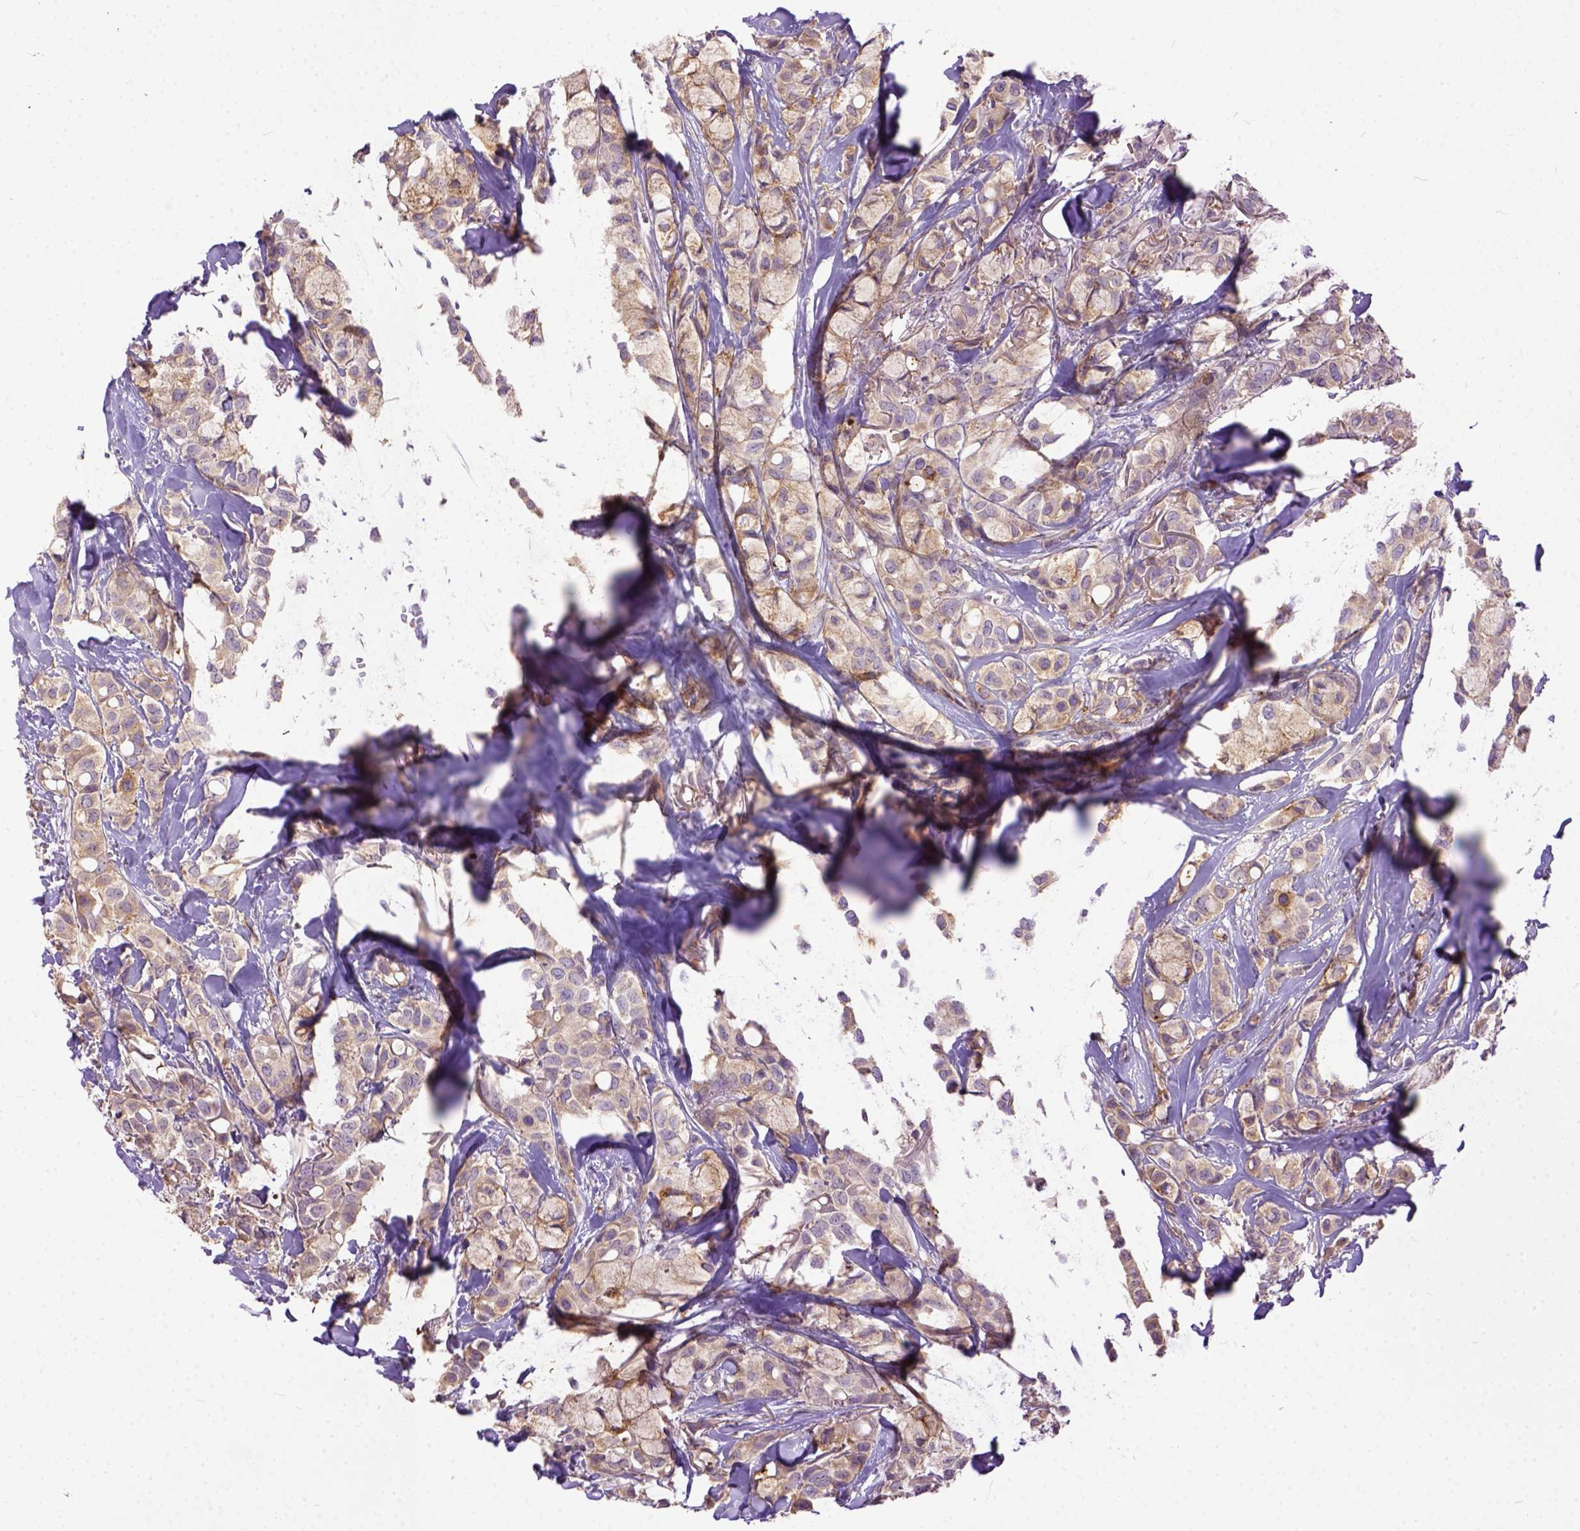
{"staining": {"intensity": "moderate", "quantity": "<25%", "location": "cytoplasmic/membranous"}, "tissue": "breast cancer", "cell_type": "Tumor cells", "image_type": "cancer", "snomed": [{"axis": "morphology", "description": "Duct carcinoma"}, {"axis": "topography", "description": "Breast"}], "caption": "Breast cancer was stained to show a protein in brown. There is low levels of moderate cytoplasmic/membranous staining in approximately <25% of tumor cells.", "gene": "CPNE1", "patient": {"sex": "female", "age": 85}}